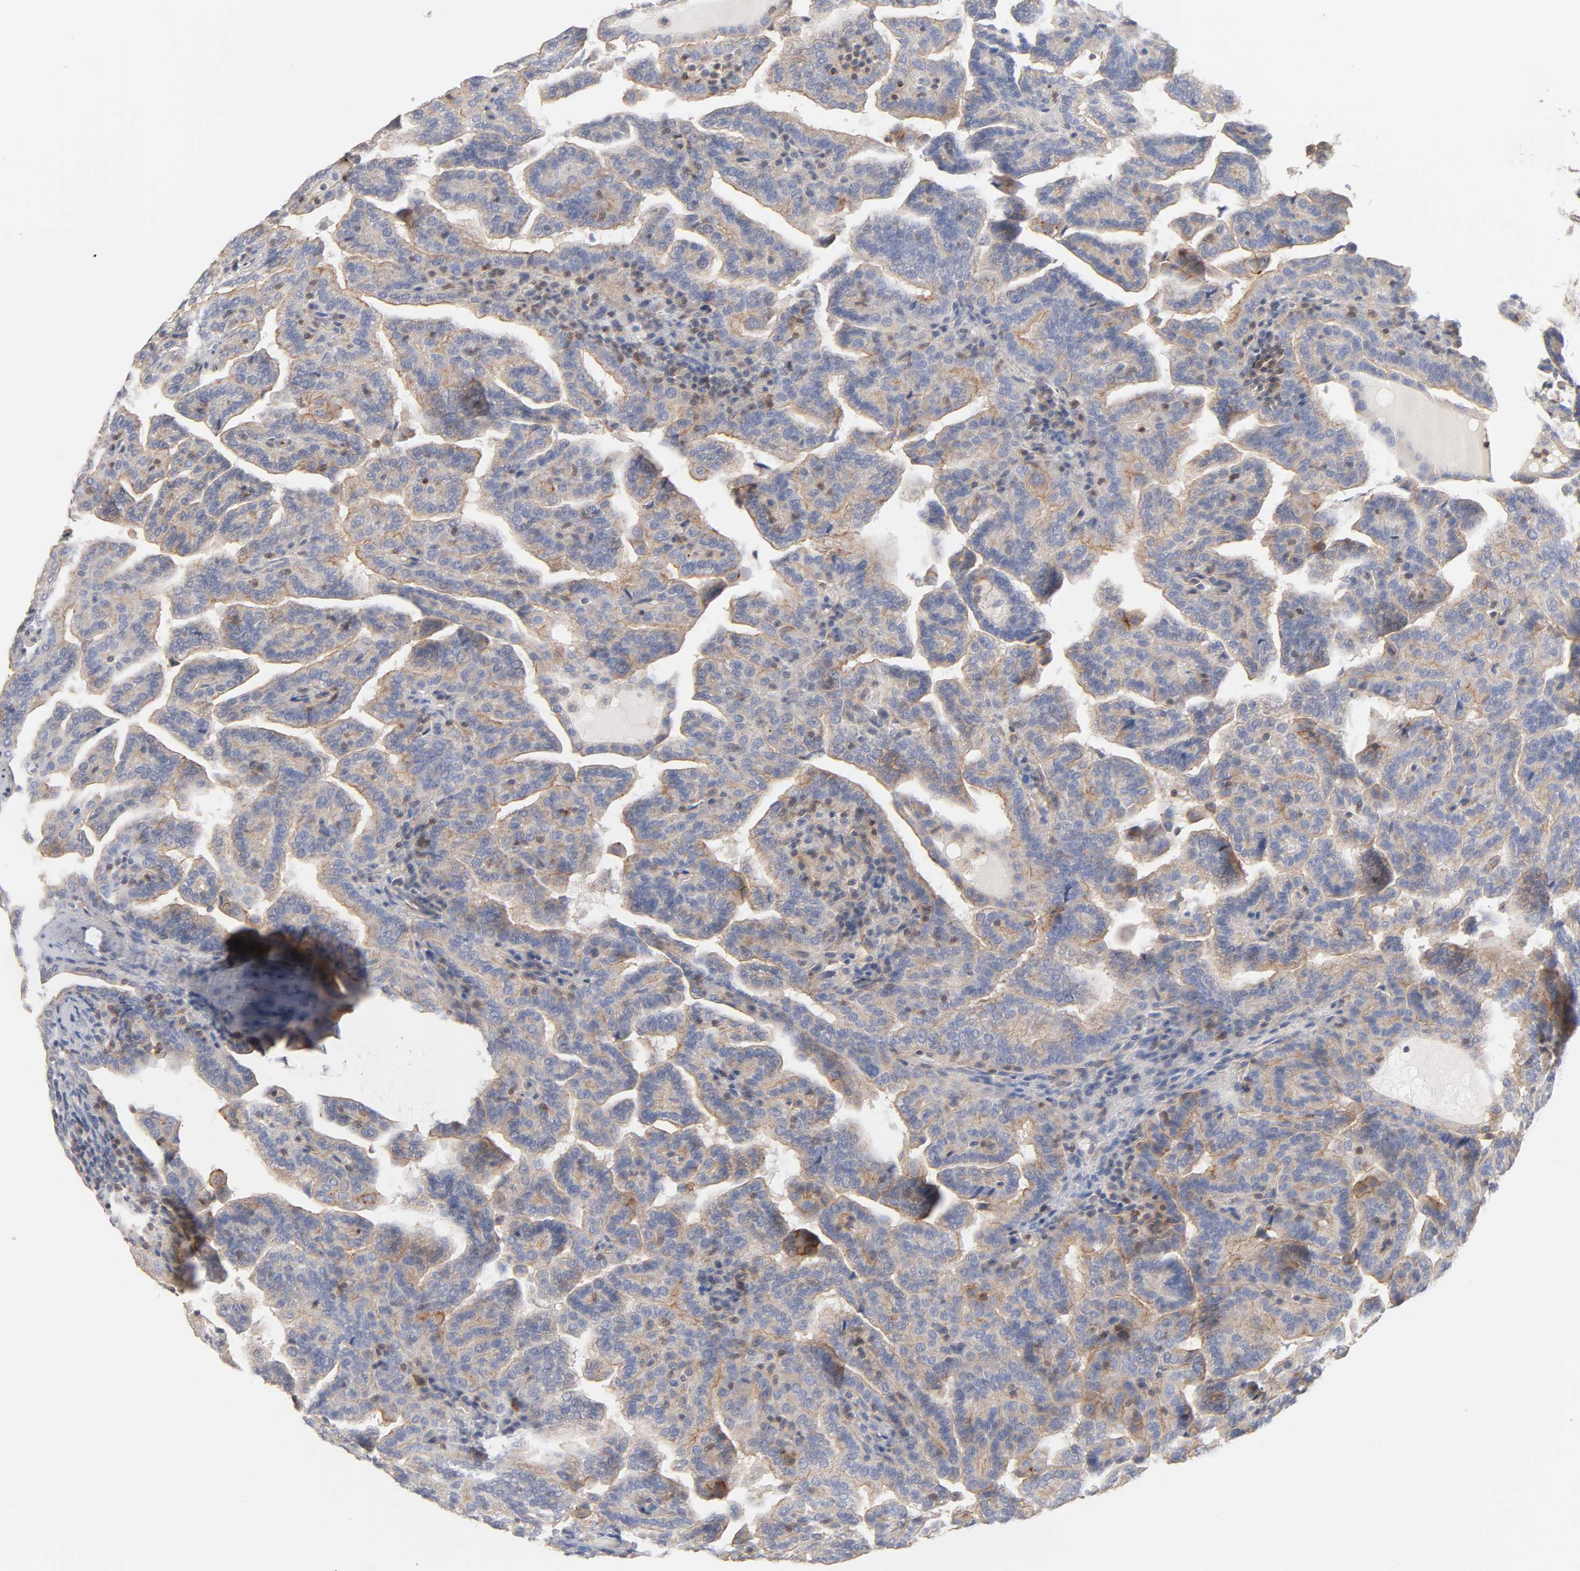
{"staining": {"intensity": "weak", "quantity": ">75%", "location": "cytoplasmic/membranous"}, "tissue": "renal cancer", "cell_type": "Tumor cells", "image_type": "cancer", "snomed": [{"axis": "morphology", "description": "Adenocarcinoma, NOS"}, {"axis": "topography", "description": "Kidney"}], "caption": "This image exhibits adenocarcinoma (renal) stained with immunohistochemistry to label a protein in brown. The cytoplasmic/membranous of tumor cells show weak positivity for the protein. Nuclei are counter-stained blue.", "gene": "STRN3", "patient": {"sex": "male", "age": 61}}